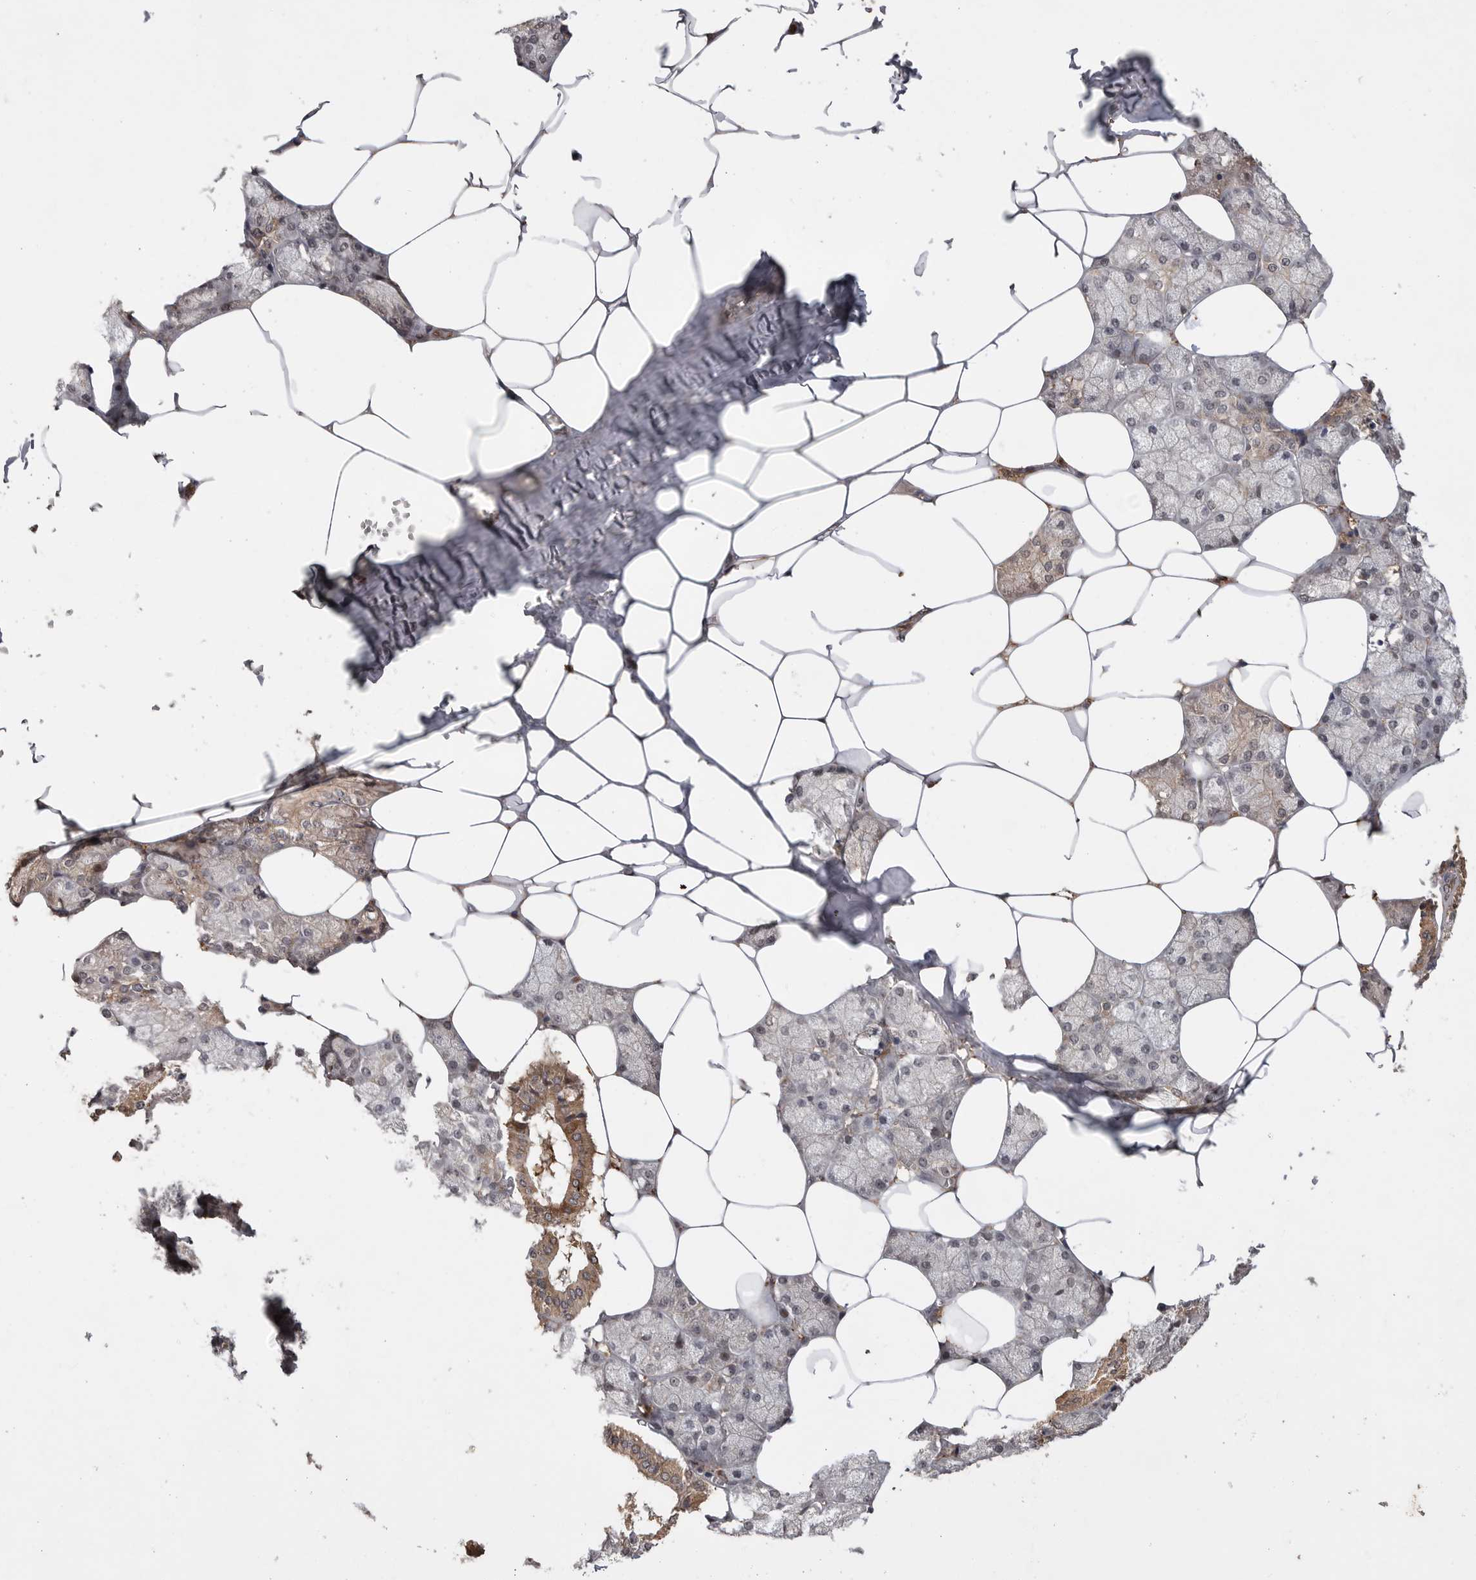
{"staining": {"intensity": "moderate", "quantity": "<25%", "location": "cytoplasmic/membranous"}, "tissue": "salivary gland", "cell_type": "Glandular cells", "image_type": "normal", "snomed": [{"axis": "morphology", "description": "Normal tissue, NOS"}, {"axis": "topography", "description": "Salivary gland"}], "caption": "A high-resolution micrograph shows immunohistochemistry (IHC) staining of normal salivary gland, which displays moderate cytoplasmic/membranous expression in approximately <25% of glandular cells. (IHC, brightfield microscopy, high magnification).", "gene": "VN1R4", "patient": {"sex": "male", "age": 62}}